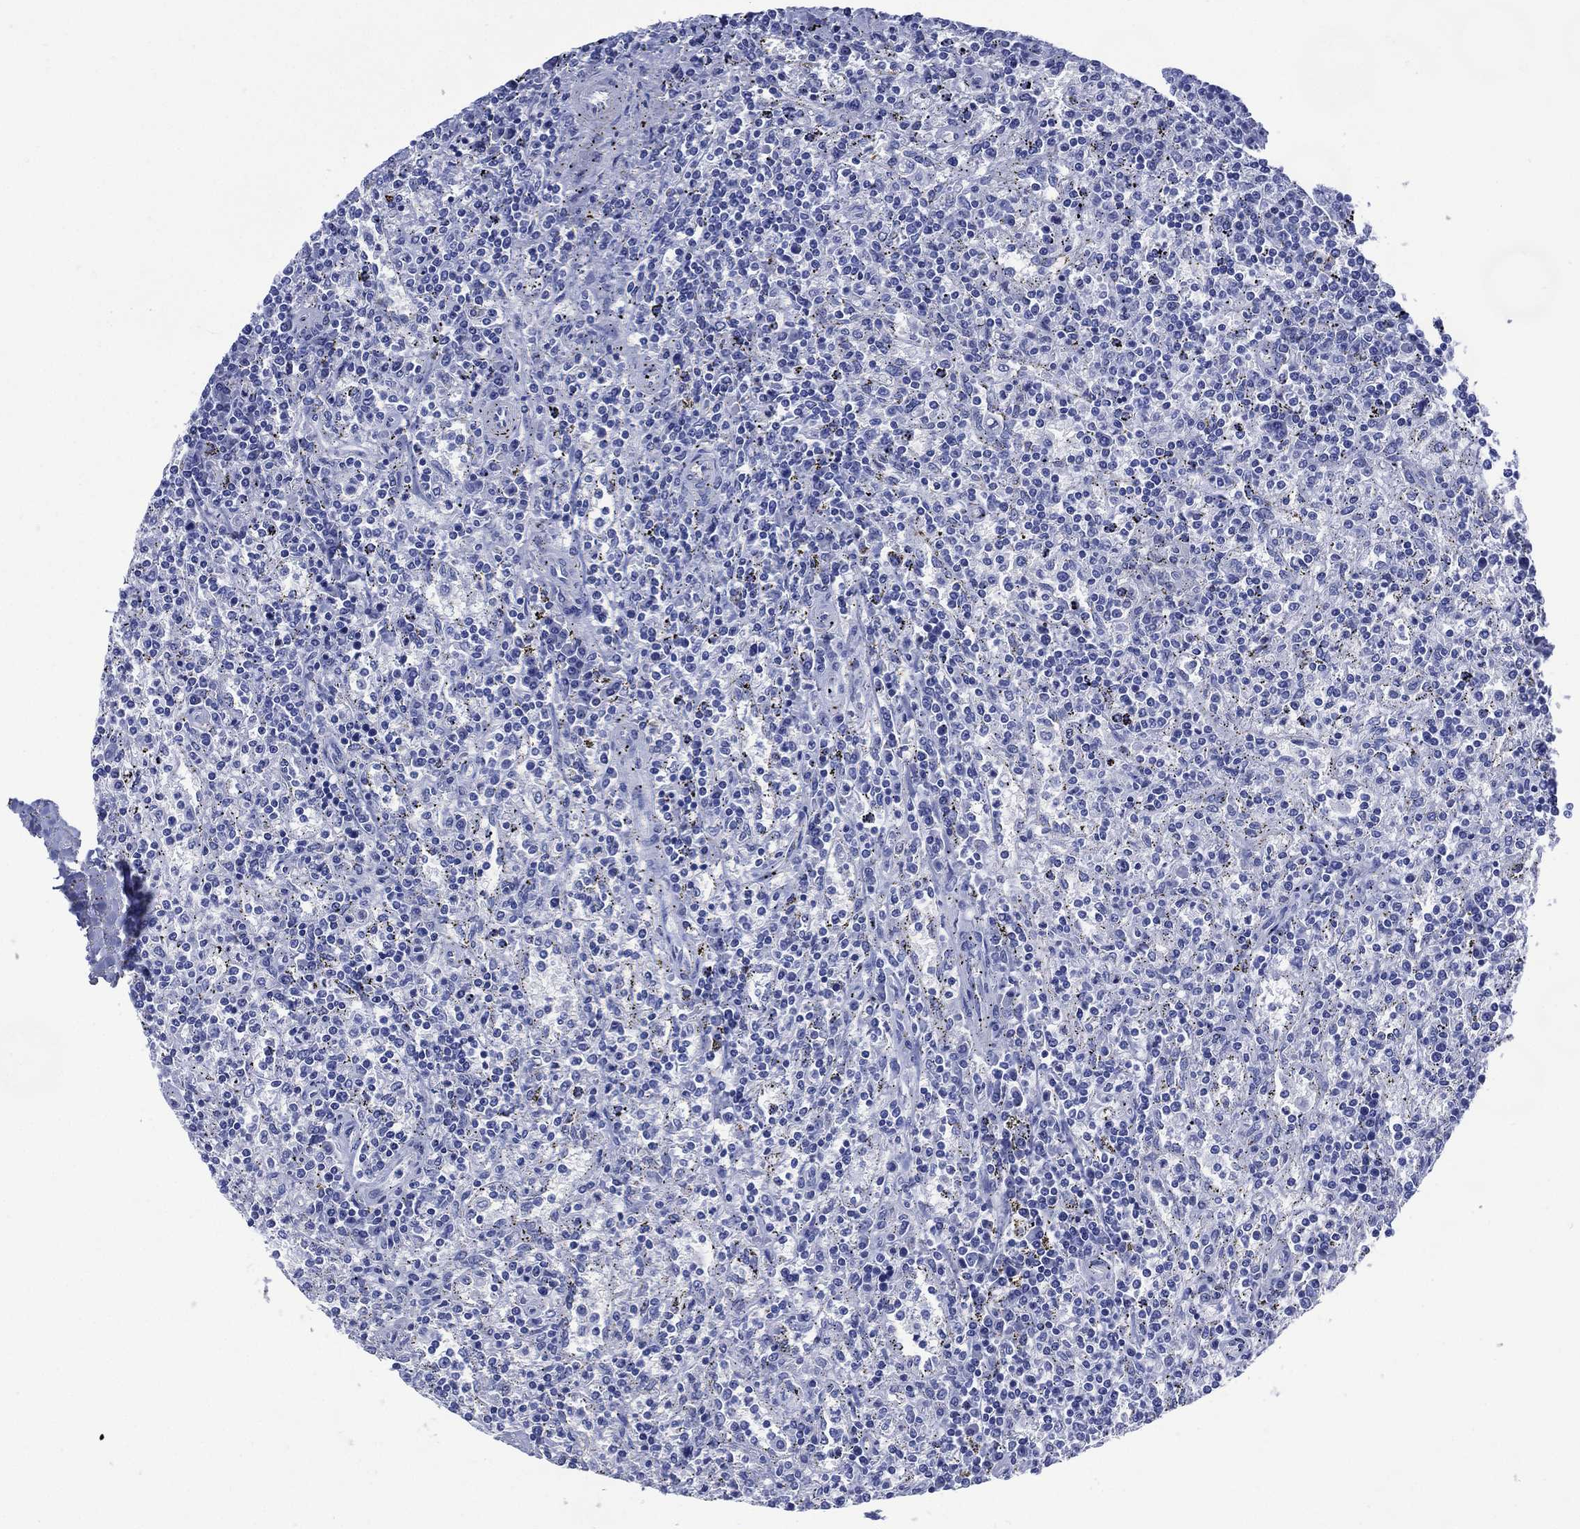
{"staining": {"intensity": "negative", "quantity": "none", "location": "none"}, "tissue": "lymphoma", "cell_type": "Tumor cells", "image_type": "cancer", "snomed": [{"axis": "morphology", "description": "Malignant lymphoma, non-Hodgkin's type, Low grade"}, {"axis": "topography", "description": "Spleen"}], "caption": "Photomicrograph shows no protein staining in tumor cells of lymphoma tissue.", "gene": "SHCBP1L", "patient": {"sex": "male", "age": 62}}